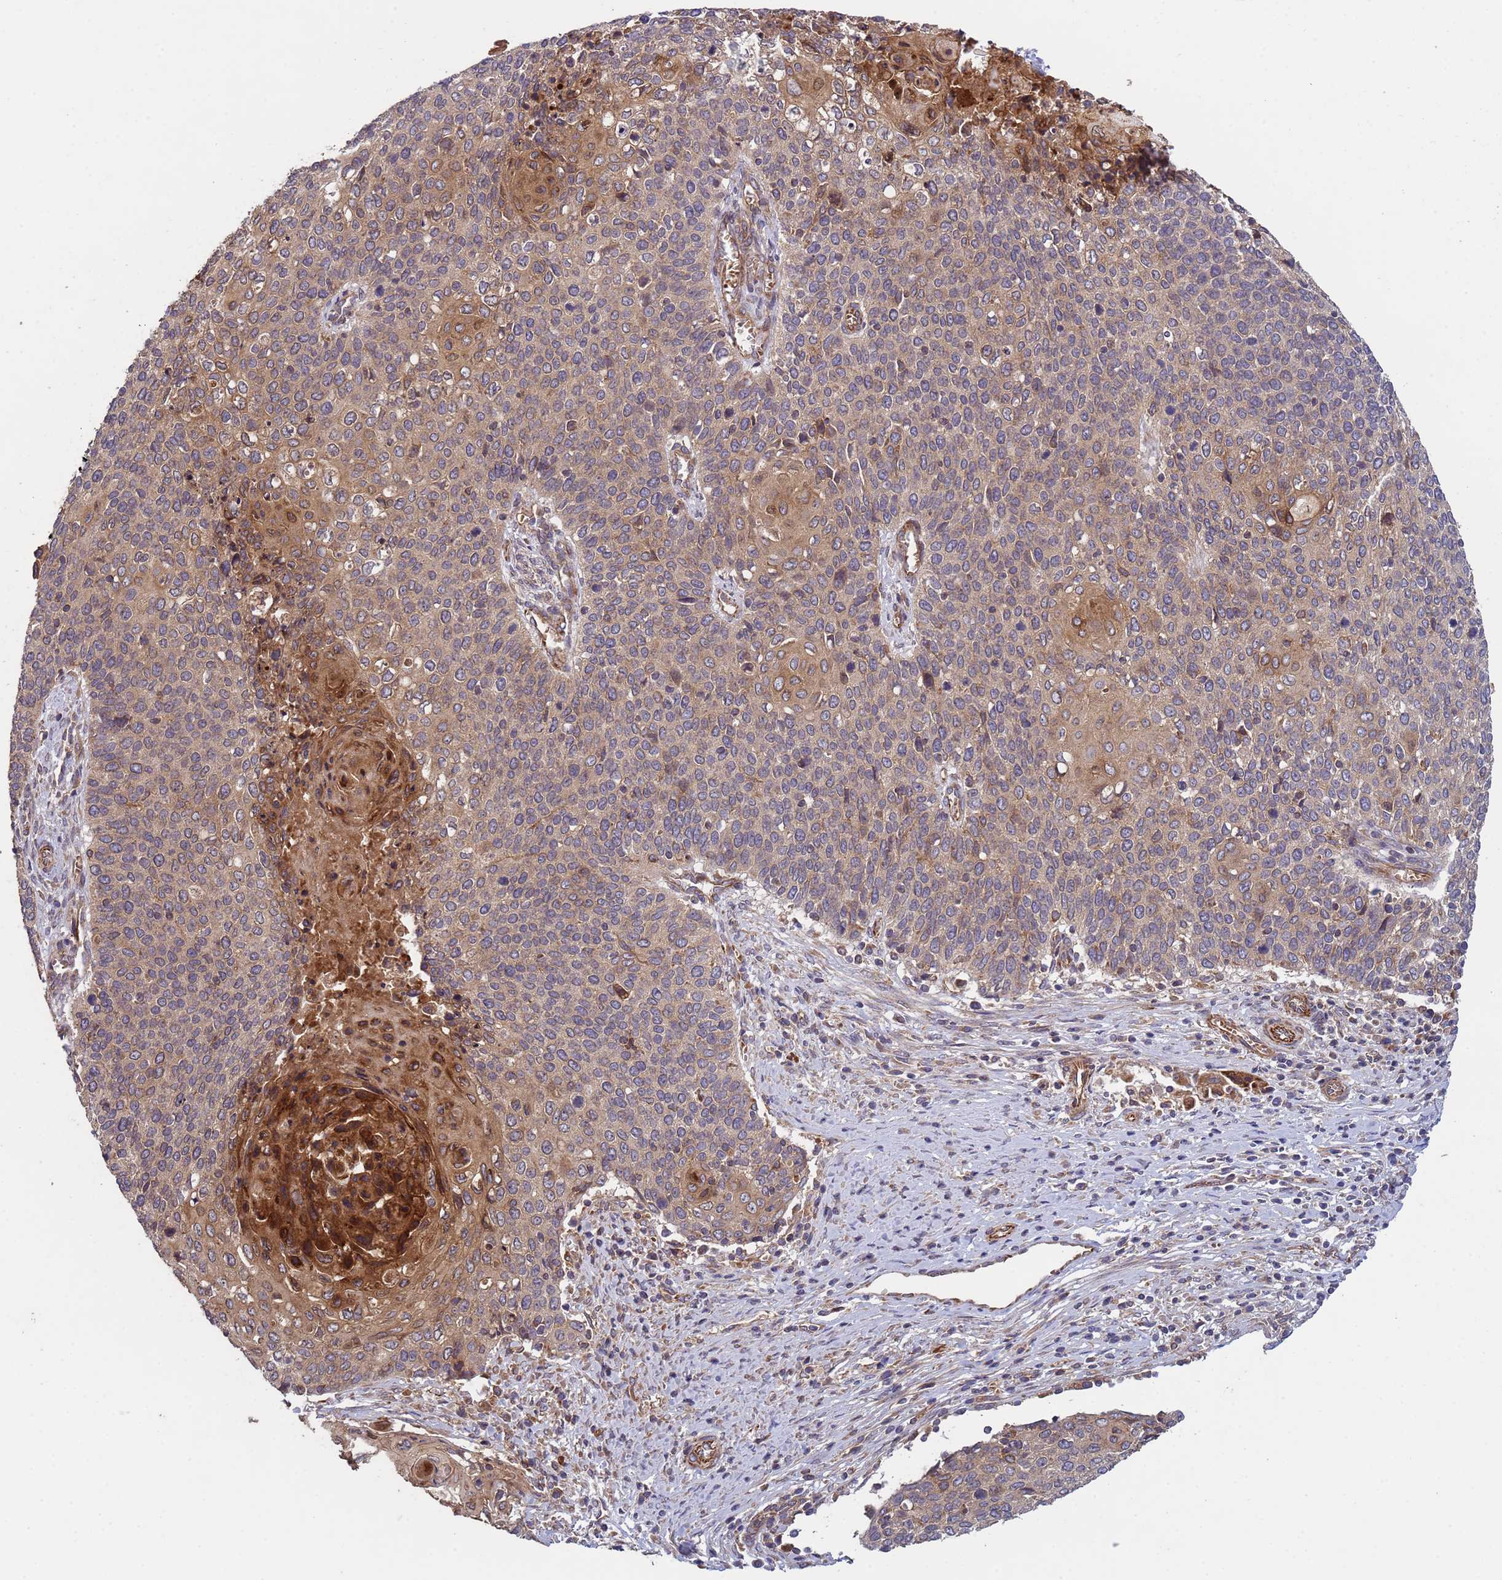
{"staining": {"intensity": "moderate", "quantity": "<25%", "location": "cytoplasmic/membranous"}, "tissue": "cervical cancer", "cell_type": "Tumor cells", "image_type": "cancer", "snomed": [{"axis": "morphology", "description": "Squamous cell carcinoma, NOS"}, {"axis": "topography", "description": "Cervix"}], "caption": "Cervical squamous cell carcinoma stained for a protein (brown) demonstrates moderate cytoplasmic/membranous positive expression in approximately <25% of tumor cells.", "gene": "RAB10", "patient": {"sex": "female", "age": 39}}